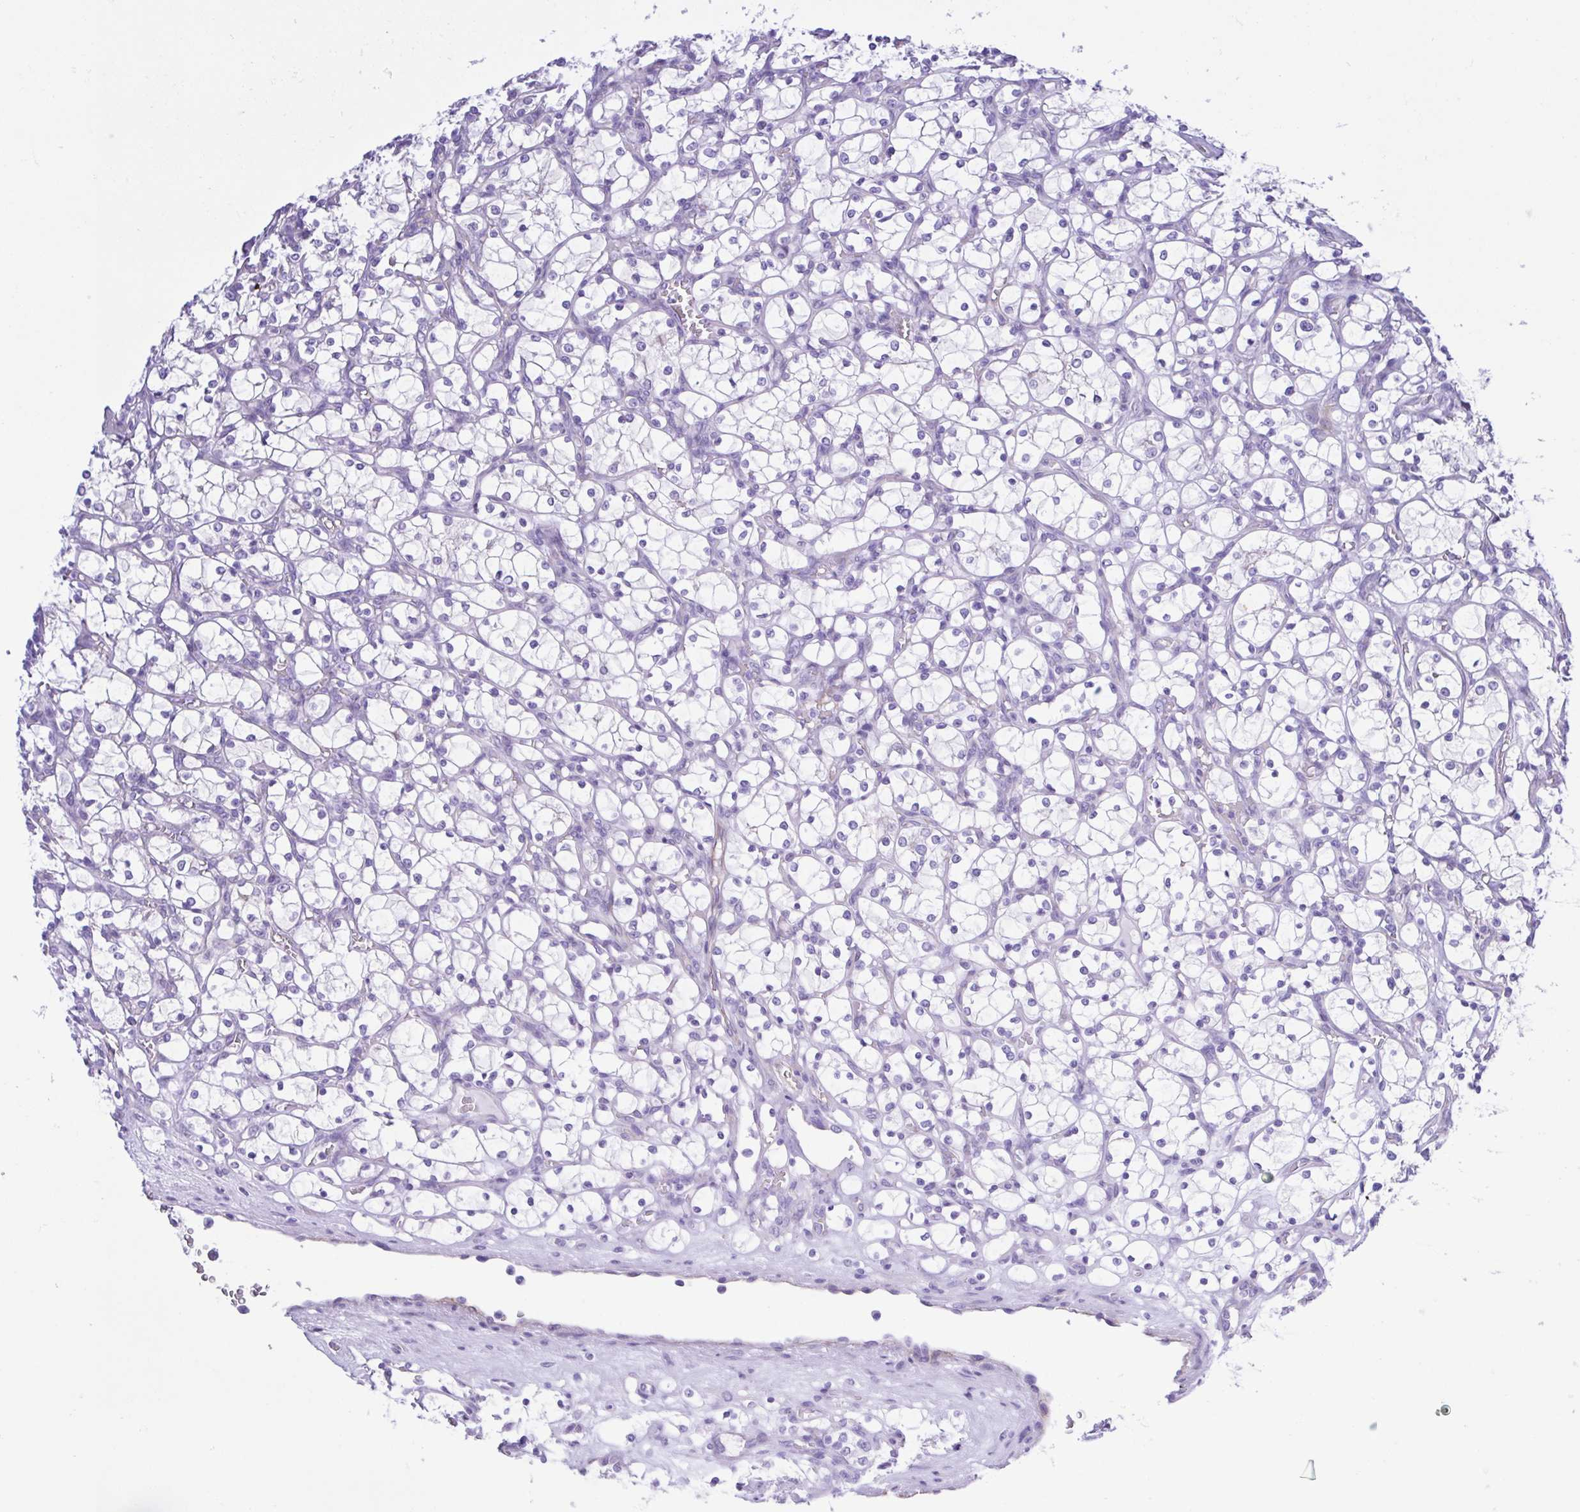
{"staining": {"intensity": "negative", "quantity": "none", "location": "none"}, "tissue": "renal cancer", "cell_type": "Tumor cells", "image_type": "cancer", "snomed": [{"axis": "morphology", "description": "Adenocarcinoma, NOS"}, {"axis": "topography", "description": "Kidney"}], "caption": "Immunohistochemistry (IHC) of human renal cancer (adenocarcinoma) demonstrates no staining in tumor cells.", "gene": "CYP11A1", "patient": {"sex": "female", "age": 69}}